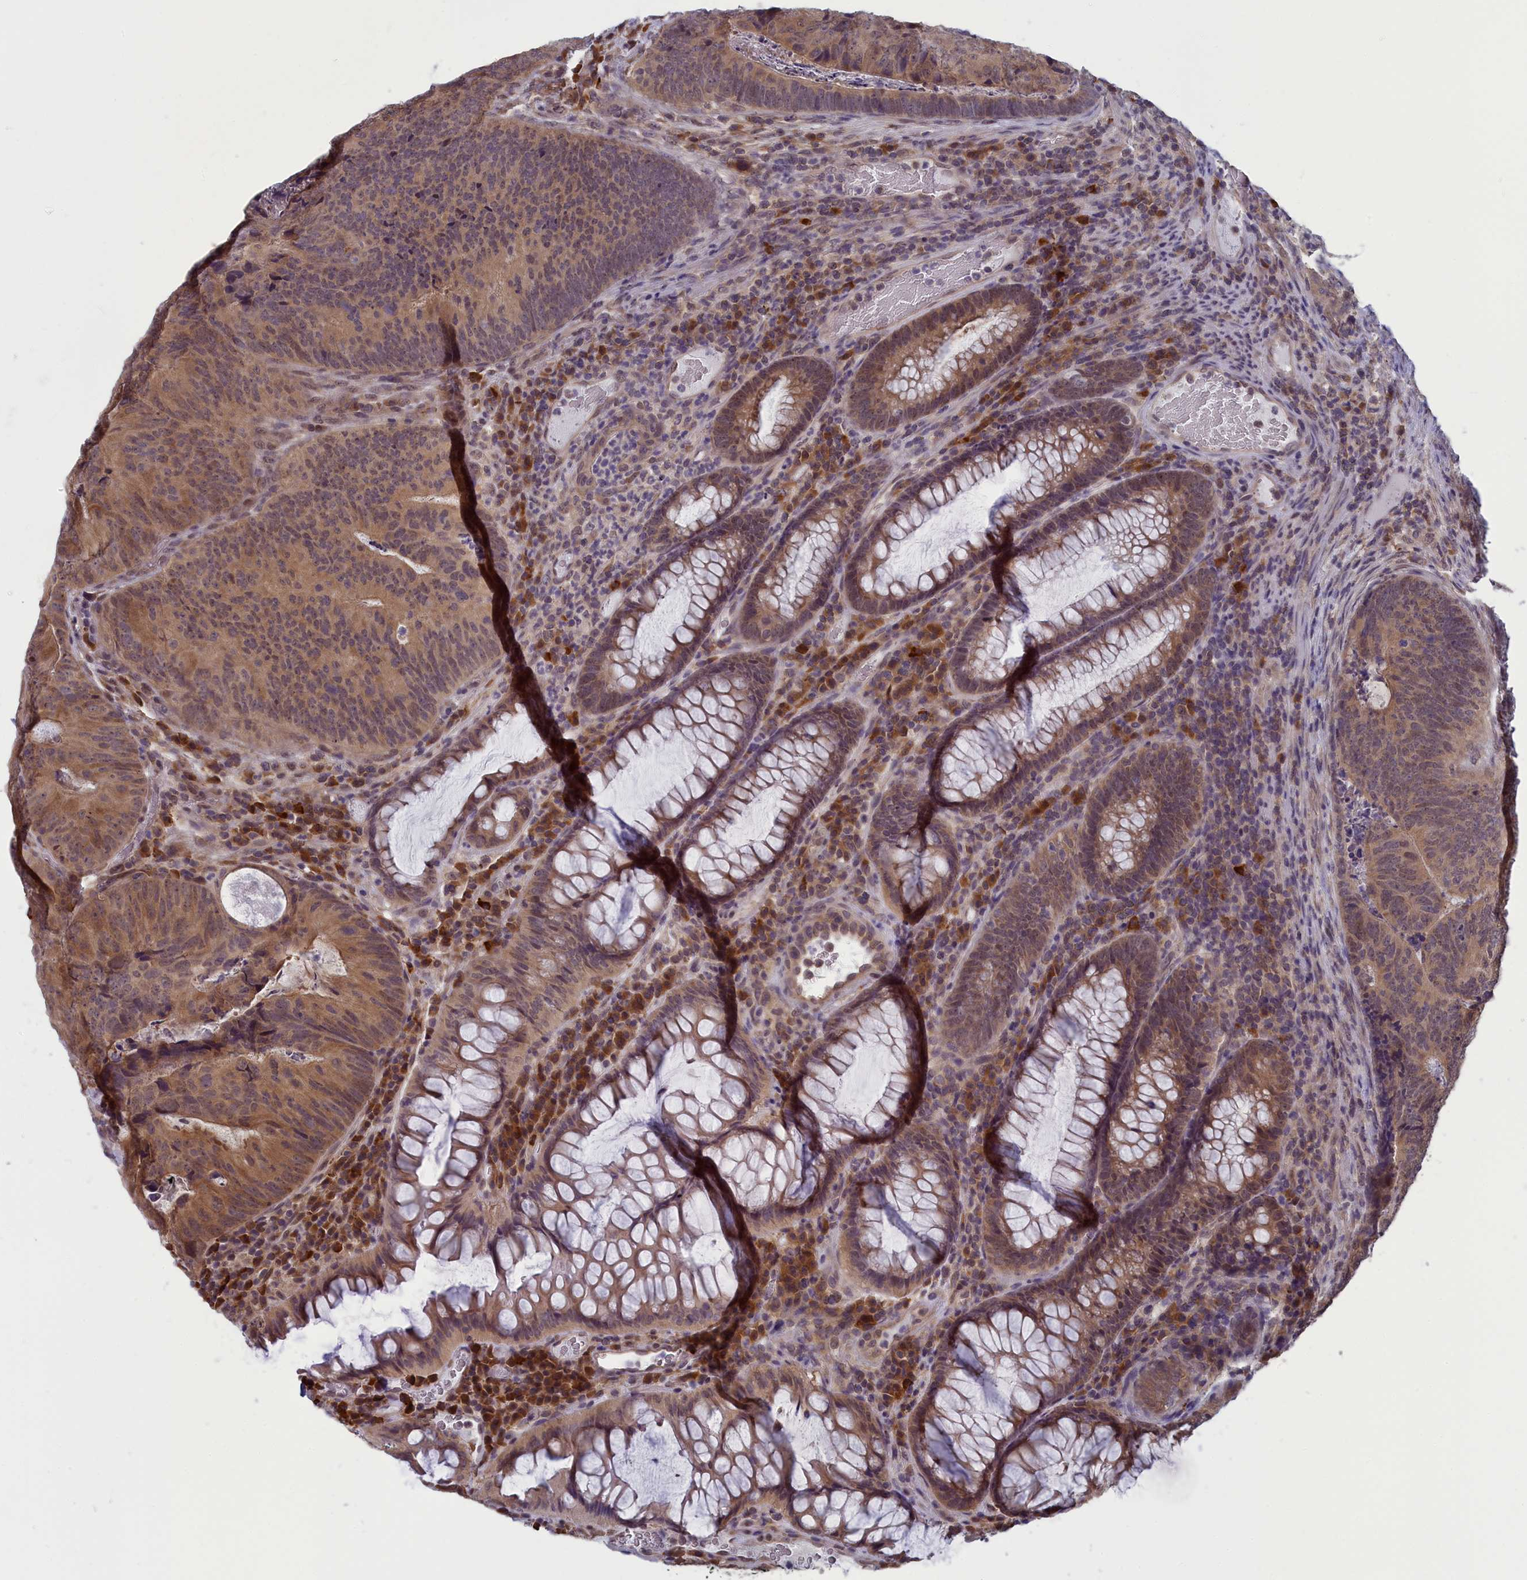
{"staining": {"intensity": "moderate", "quantity": ">75%", "location": "cytoplasmic/membranous"}, "tissue": "colorectal cancer", "cell_type": "Tumor cells", "image_type": "cancer", "snomed": [{"axis": "morphology", "description": "Adenocarcinoma, NOS"}, {"axis": "topography", "description": "Colon"}], "caption": "Immunohistochemical staining of colorectal adenocarcinoma displays moderate cytoplasmic/membranous protein staining in approximately >75% of tumor cells.", "gene": "MRI1", "patient": {"sex": "female", "age": 67}}